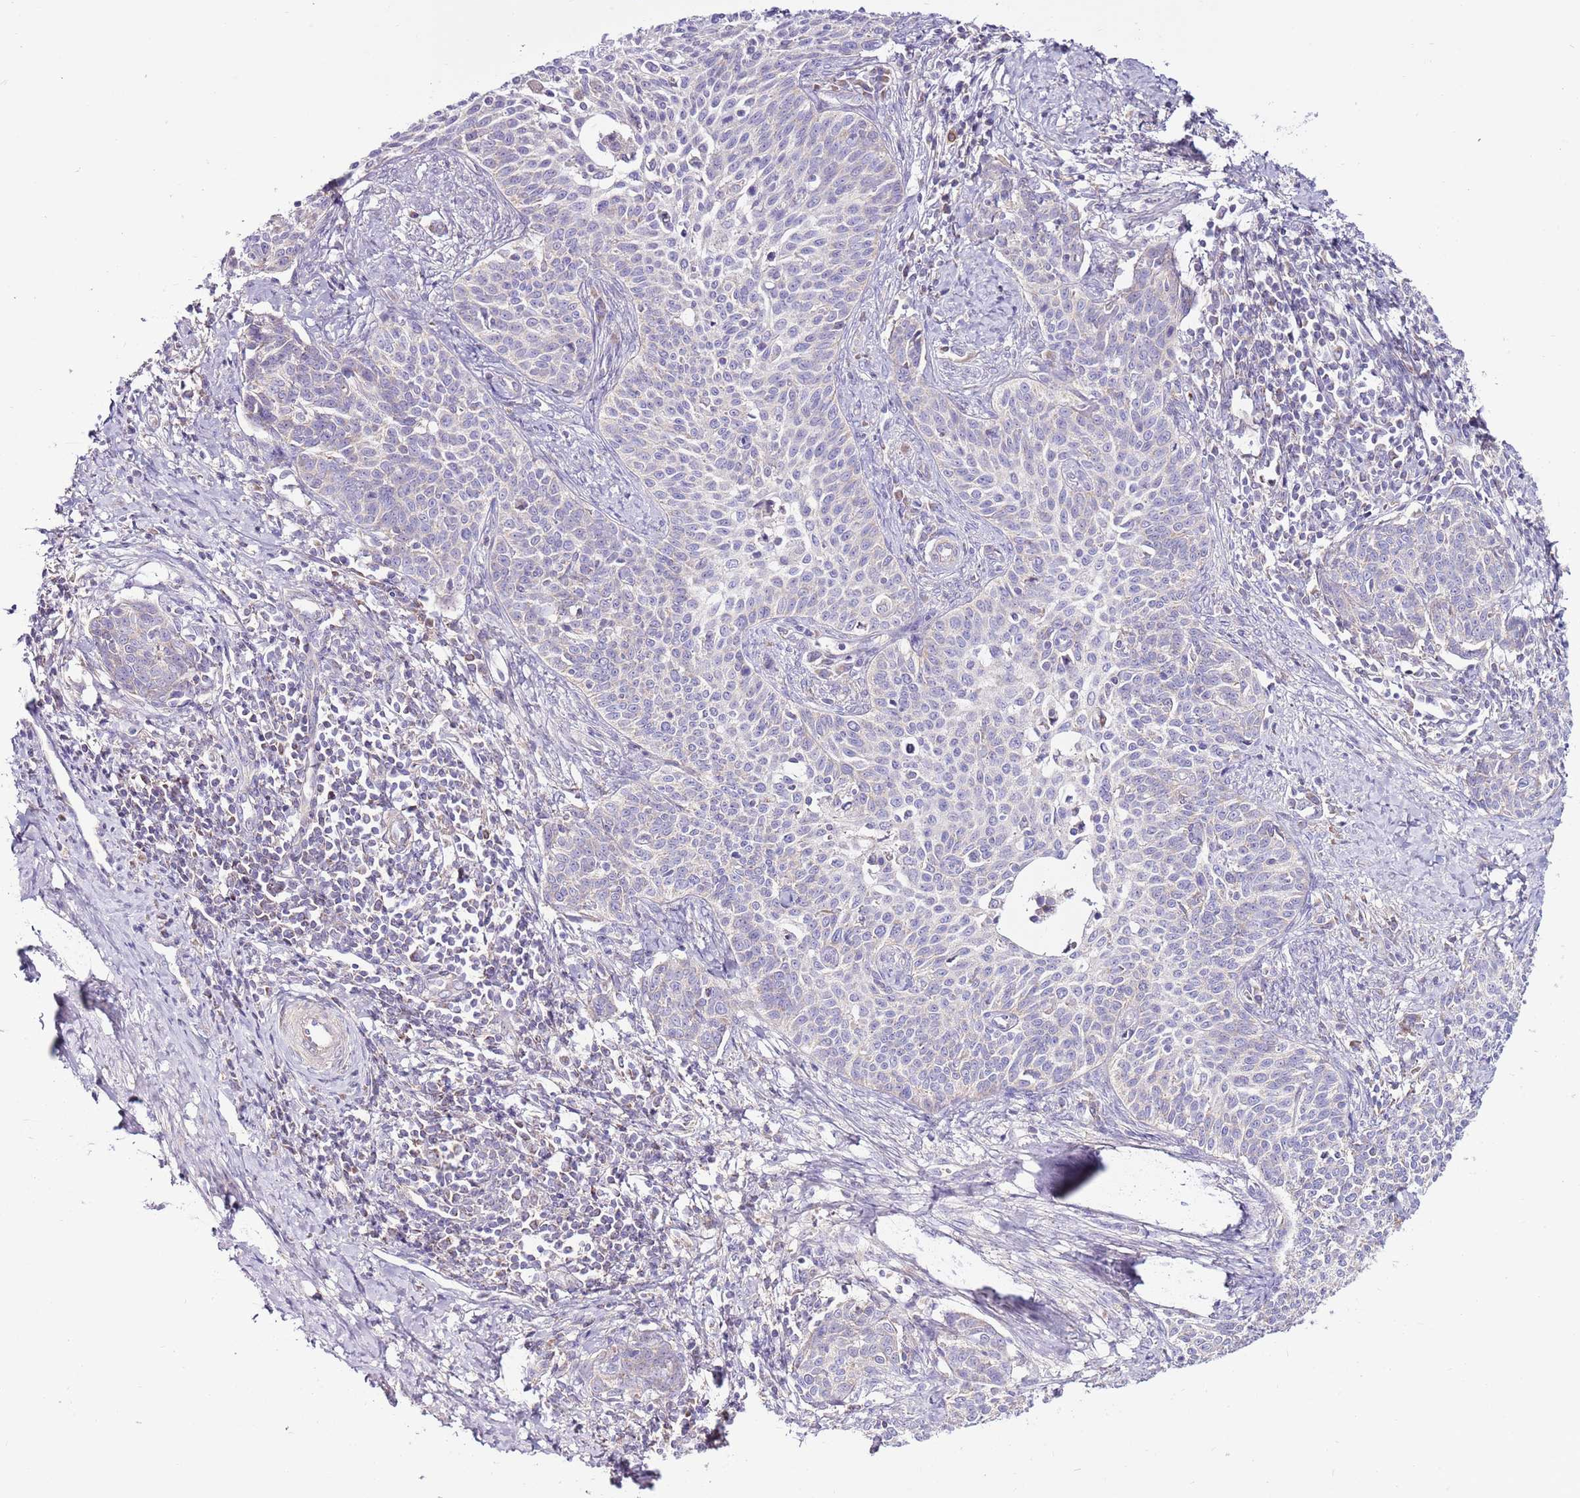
{"staining": {"intensity": "negative", "quantity": "none", "location": "none"}, "tissue": "cervical cancer", "cell_type": "Tumor cells", "image_type": "cancer", "snomed": [{"axis": "morphology", "description": "Squamous cell carcinoma, NOS"}, {"axis": "topography", "description": "Cervix"}], "caption": "Tumor cells are negative for brown protein staining in cervical squamous cell carcinoma.", "gene": "SMG1", "patient": {"sex": "female", "age": 39}}